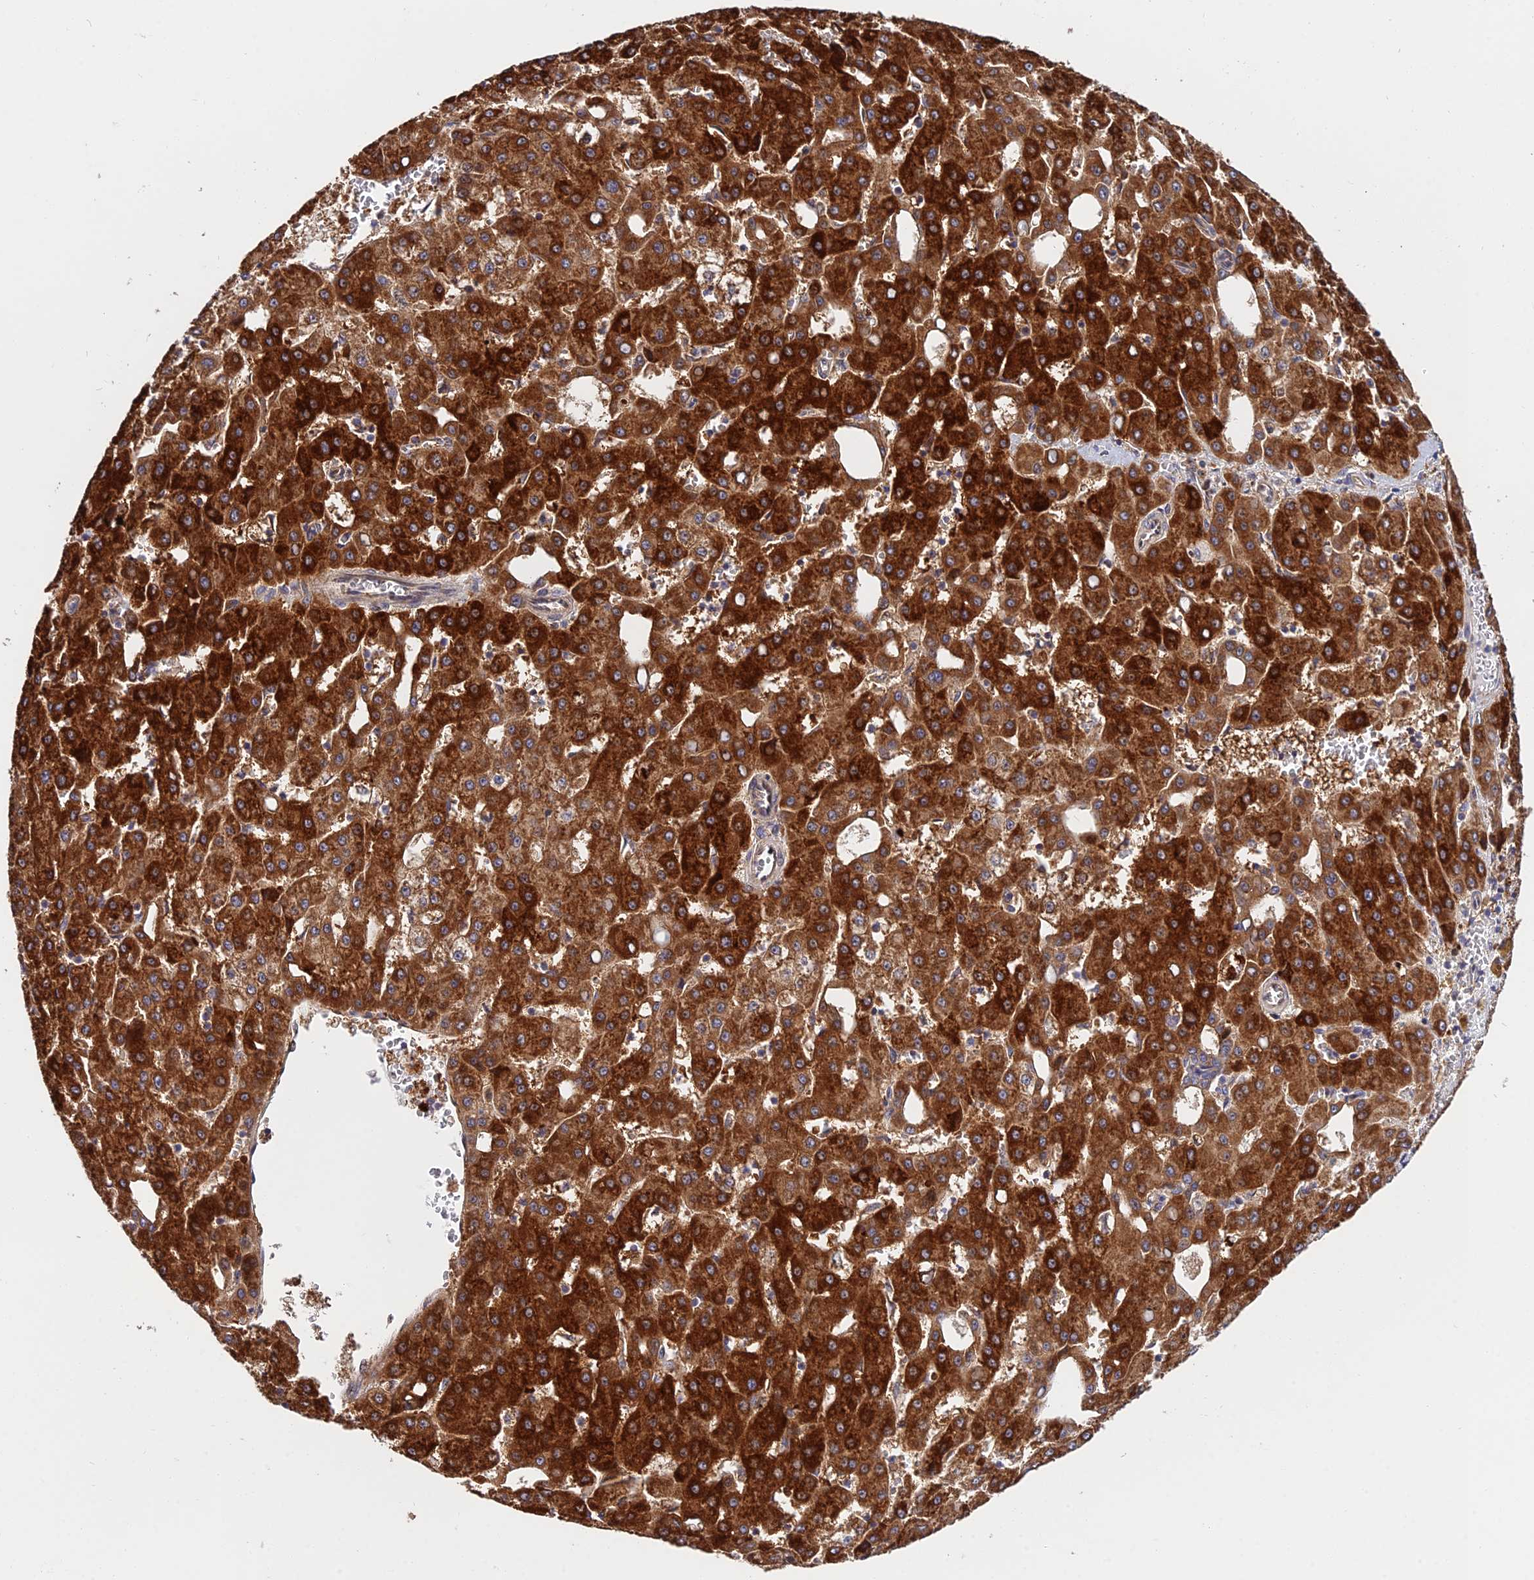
{"staining": {"intensity": "strong", "quantity": ">75%", "location": "cytoplasmic/membranous"}, "tissue": "liver cancer", "cell_type": "Tumor cells", "image_type": "cancer", "snomed": [{"axis": "morphology", "description": "Carcinoma, Hepatocellular, NOS"}, {"axis": "topography", "description": "Liver"}], "caption": "Strong cytoplasmic/membranous protein staining is present in approximately >75% of tumor cells in liver hepatocellular carcinoma.", "gene": "CDC37L1", "patient": {"sex": "male", "age": 47}}